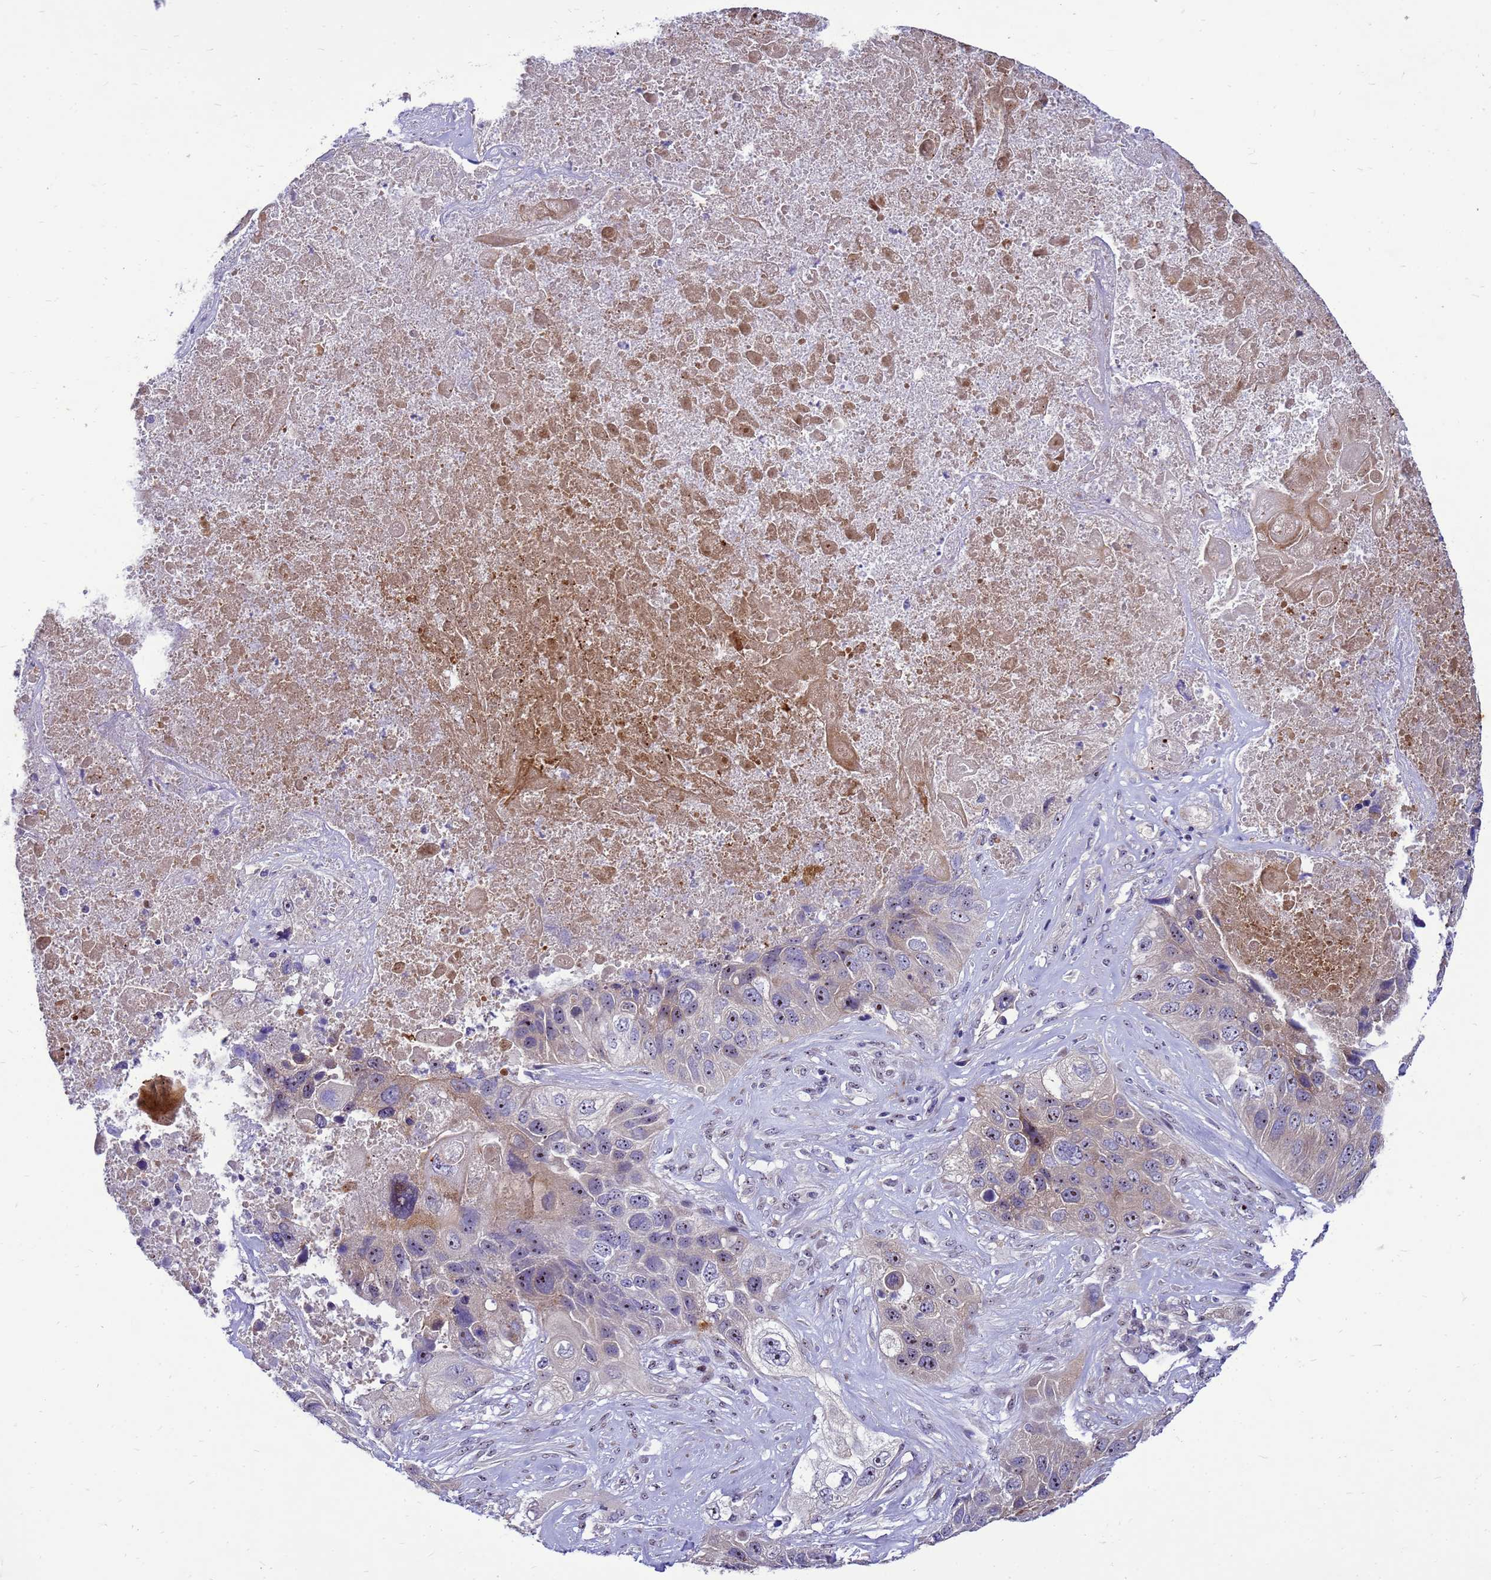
{"staining": {"intensity": "weak", "quantity": "<25%", "location": "cytoplasmic/membranous"}, "tissue": "lung cancer", "cell_type": "Tumor cells", "image_type": "cancer", "snomed": [{"axis": "morphology", "description": "Squamous cell carcinoma, NOS"}, {"axis": "topography", "description": "Lung"}], "caption": "Tumor cells are negative for protein expression in human lung squamous cell carcinoma. (Stains: DAB (3,3'-diaminobenzidine) immunohistochemistry (IHC) with hematoxylin counter stain, Microscopy: brightfield microscopy at high magnification).", "gene": "RSPO1", "patient": {"sex": "male", "age": 61}}